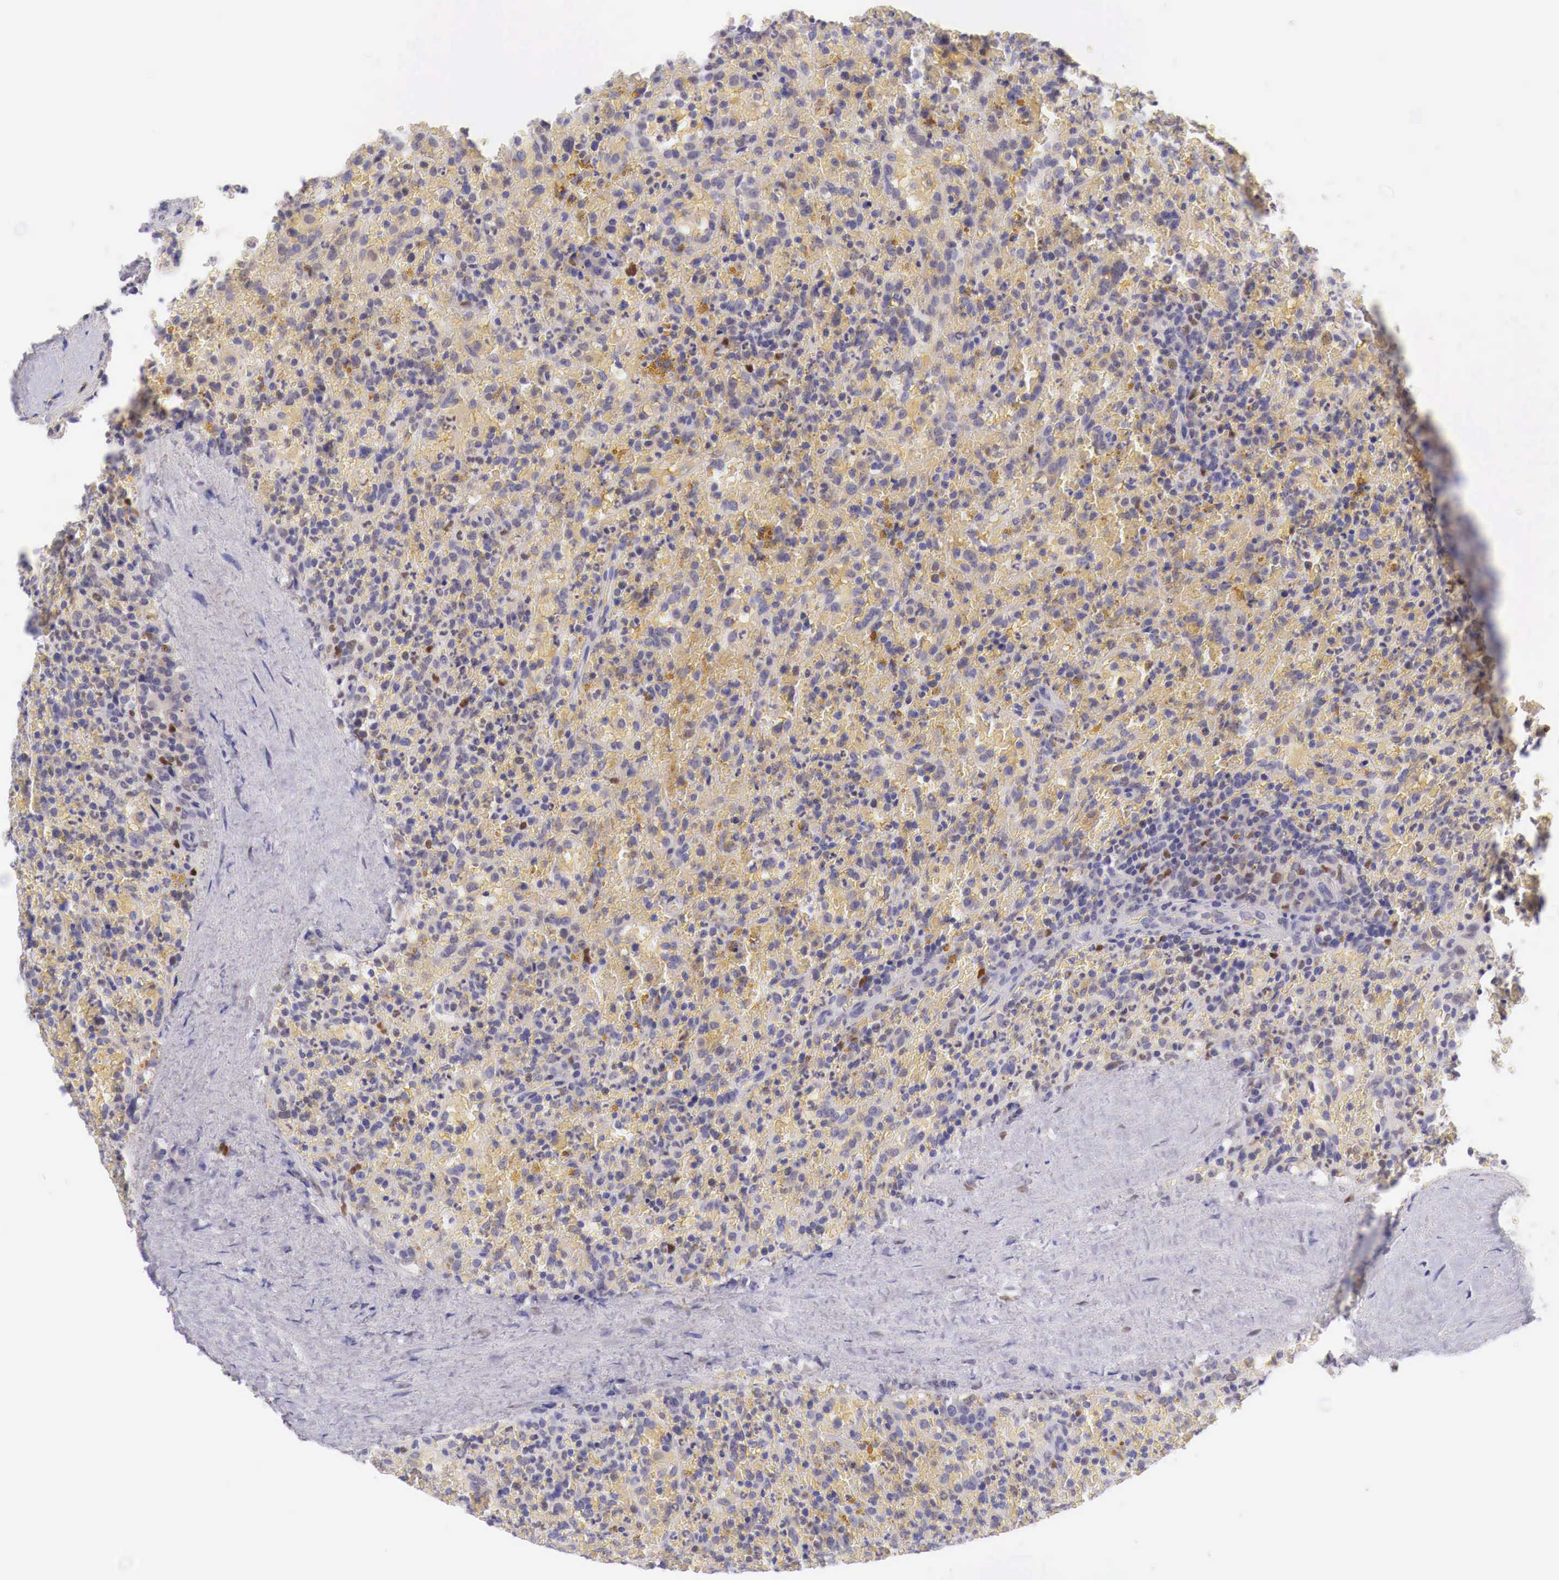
{"staining": {"intensity": "negative", "quantity": "none", "location": "none"}, "tissue": "lymphoma", "cell_type": "Tumor cells", "image_type": "cancer", "snomed": [{"axis": "morphology", "description": "Malignant lymphoma, non-Hodgkin's type, High grade"}, {"axis": "topography", "description": "Spleen"}, {"axis": "topography", "description": "Lymph node"}], "caption": "IHC histopathology image of lymphoma stained for a protein (brown), which shows no staining in tumor cells.", "gene": "BCL6", "patient": {"sex": "female", "age": 70}}